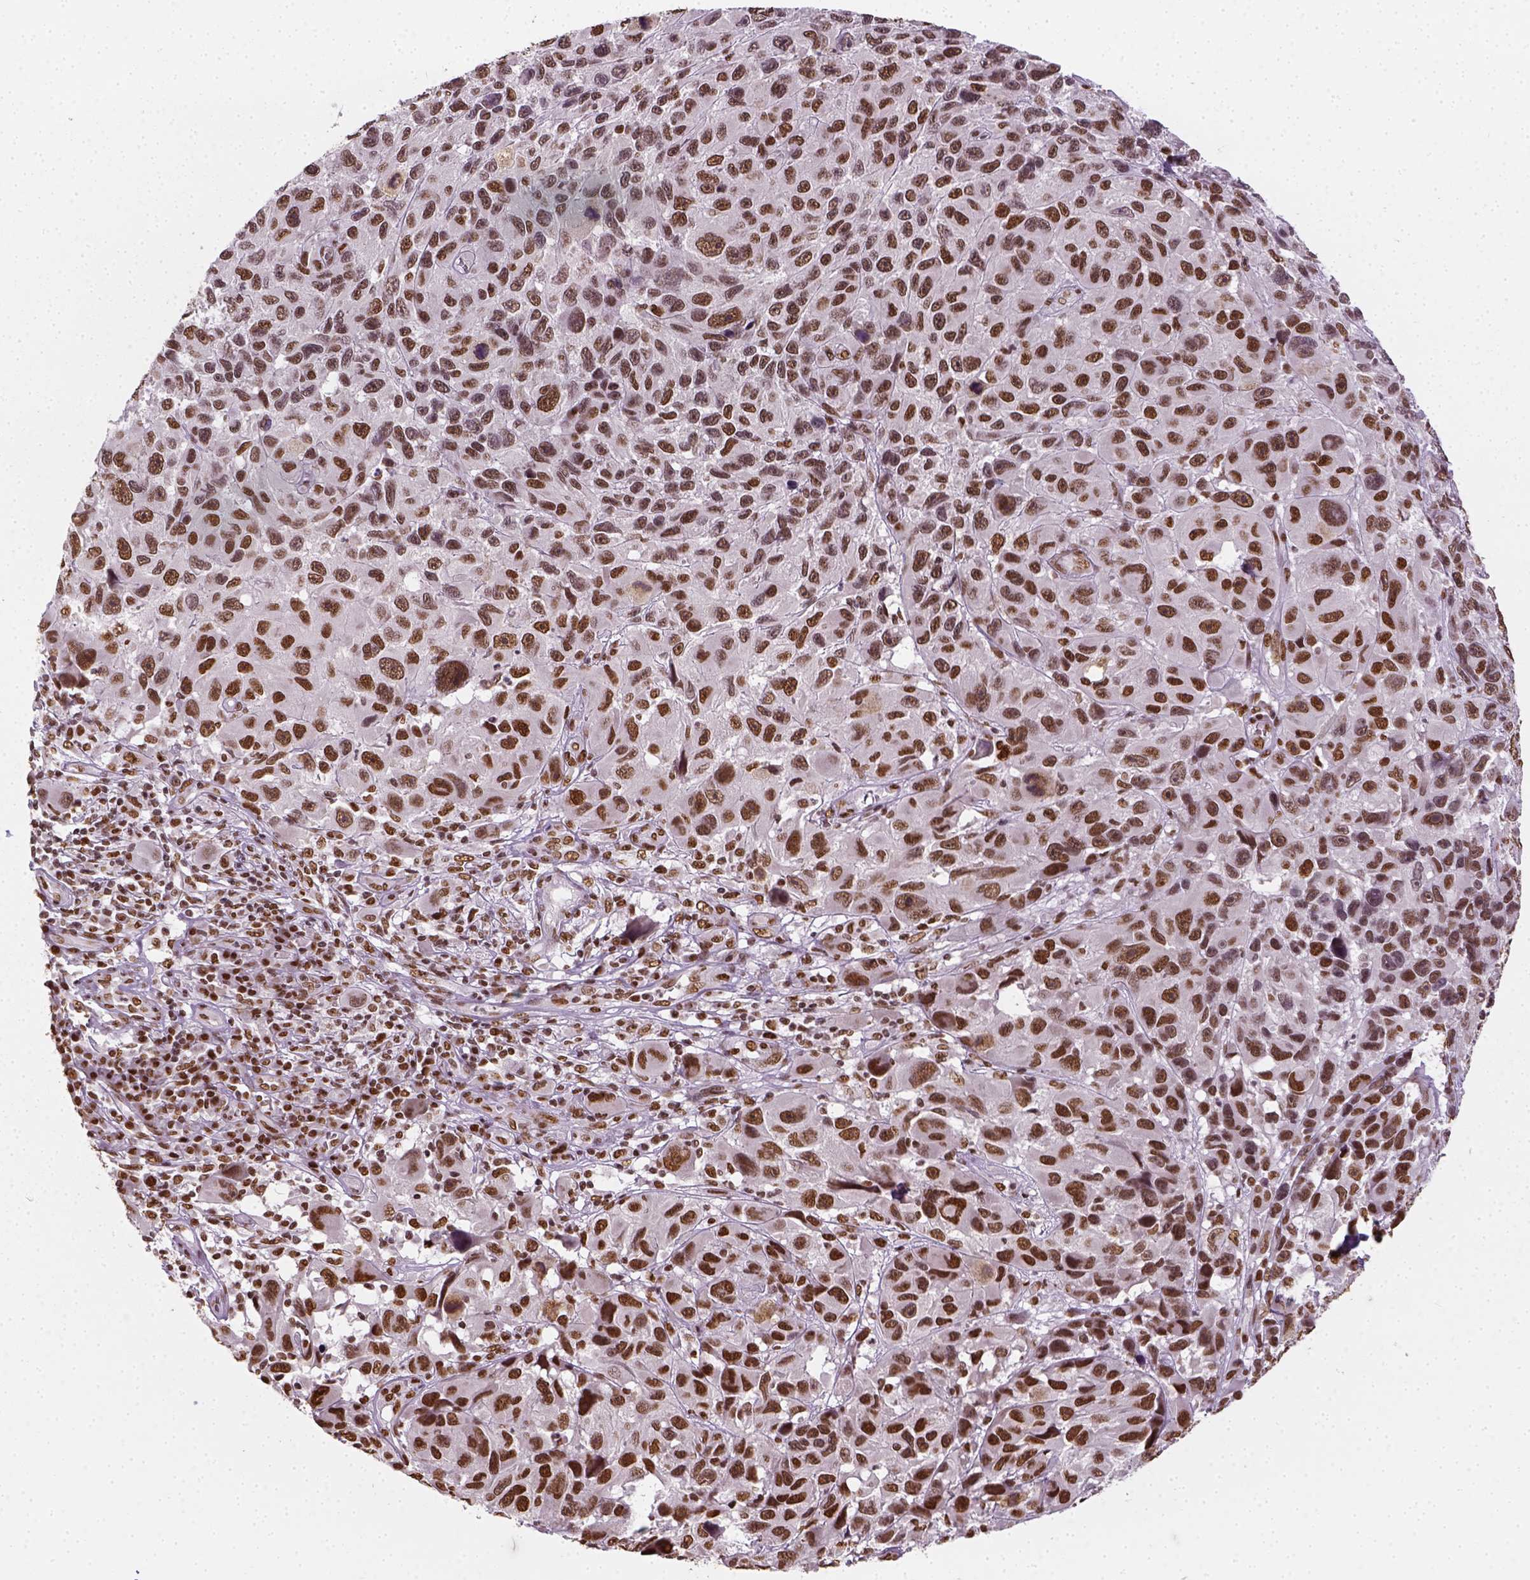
{"staining": {"intensity": "moderate", "quantity": ">75%", "location": "nuclear"}, "tissue": "melanoma", "cell_type": "Tumor cells", "image_type": "cancer", "snomed": [{"axis": "morphology", "description": "Malignant melanoma, NOS"}, {"axis": "topography", "description": "Skin"}], "caption": "Human malignant melanoma stained for a protein (brown) shows moderate nuclear positive staining in approximately >75% of tumor cells.", "gene": "FANCE", "patient": {"sex": "male", "age": 53}}